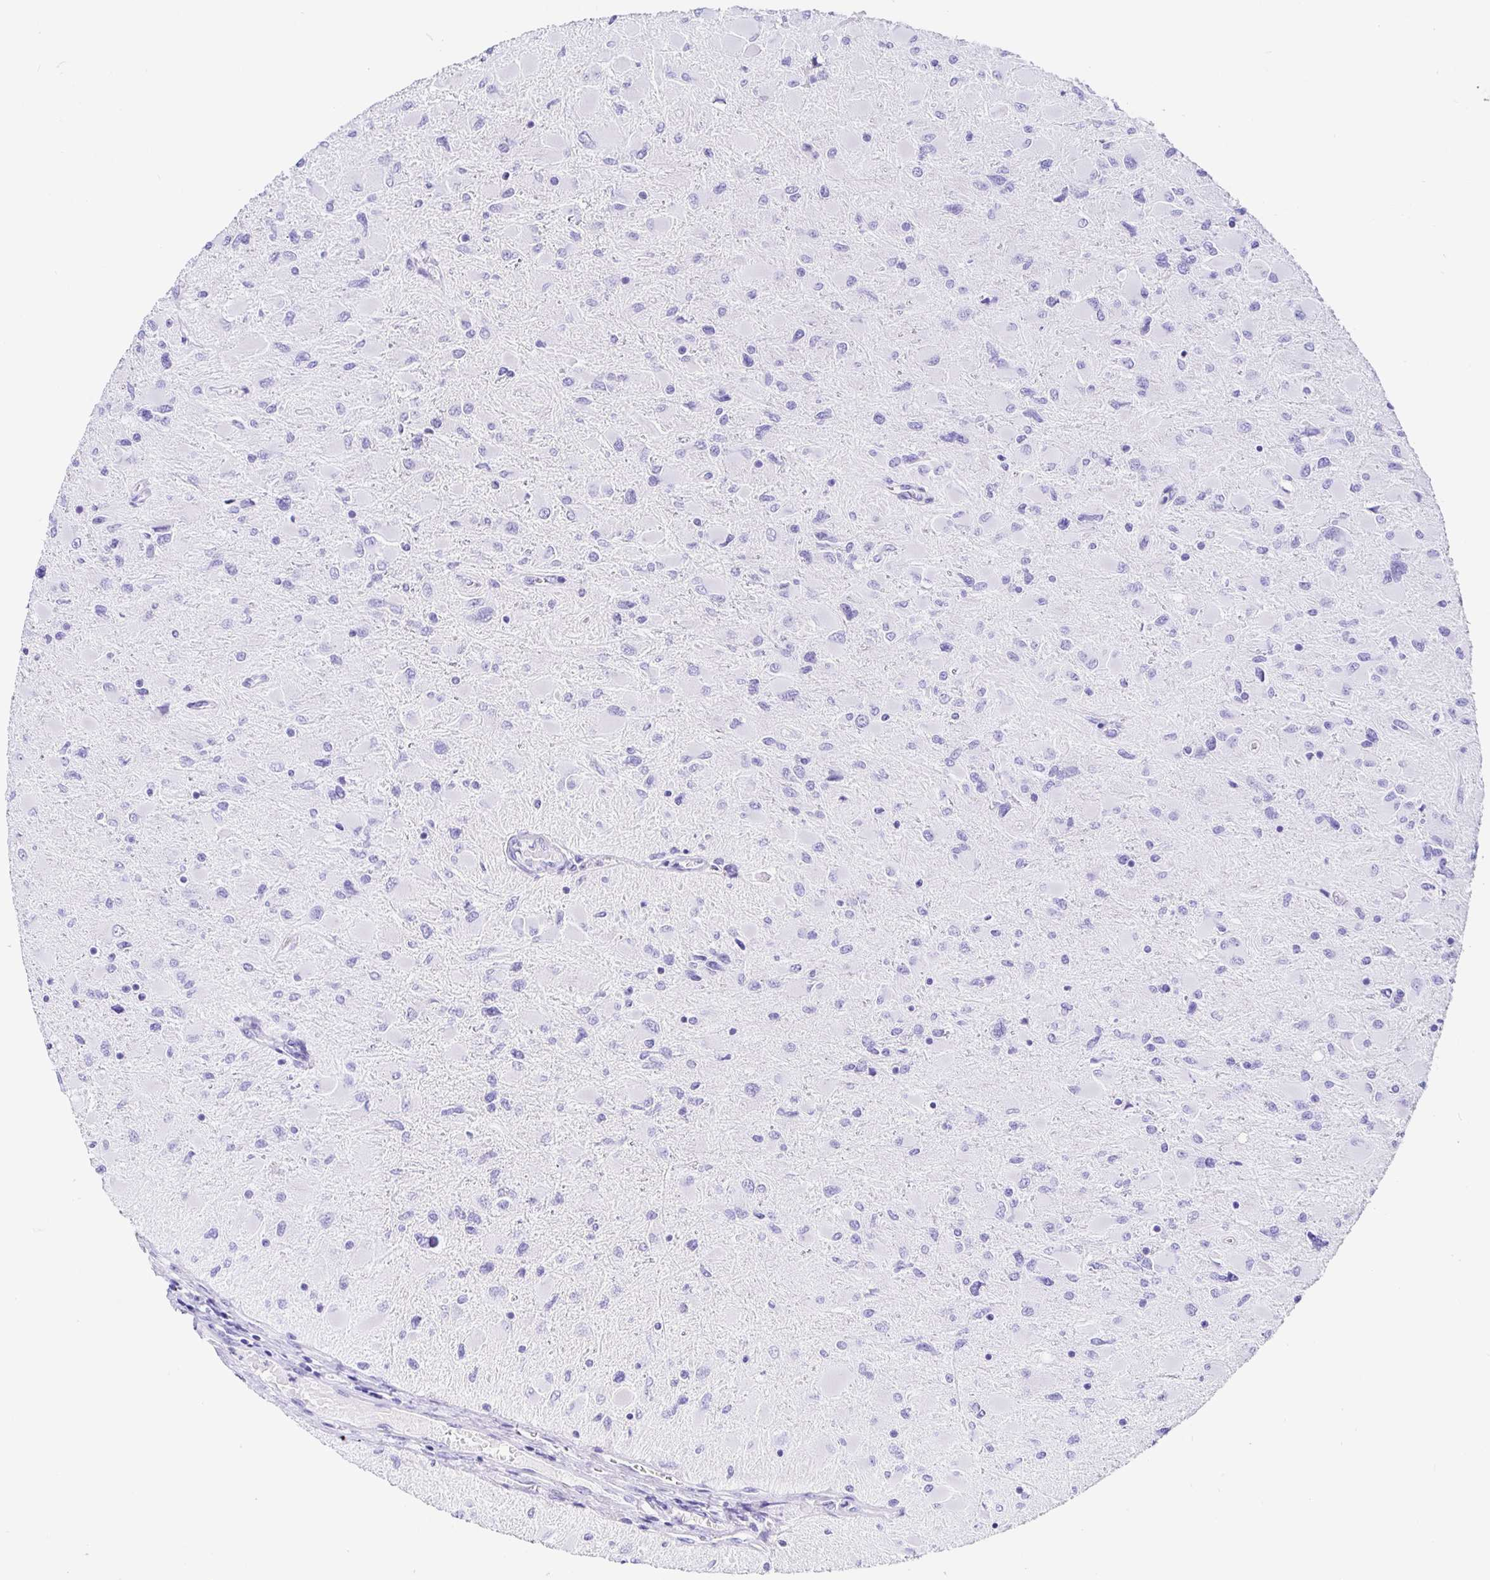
{"staining": {"intensity": "negative", "quantity": "none", "location": "none"}, "tissue": "glioma", "cell_type": "Tumor cells", "image_type": "cancer", "snomed": [{"axis": "morphology", "description": "Glioma, malignant, High grade"}, {"axis": "topography", "description": "Cerebral cortex"}], "caption": "Human high-grade glioma (malignant) stained for a protein using immunohistochemistry reveals no positivity in tumor cells.", "gene": "PRAMEF19", "patient": {"sex": "female", "age": 36}}